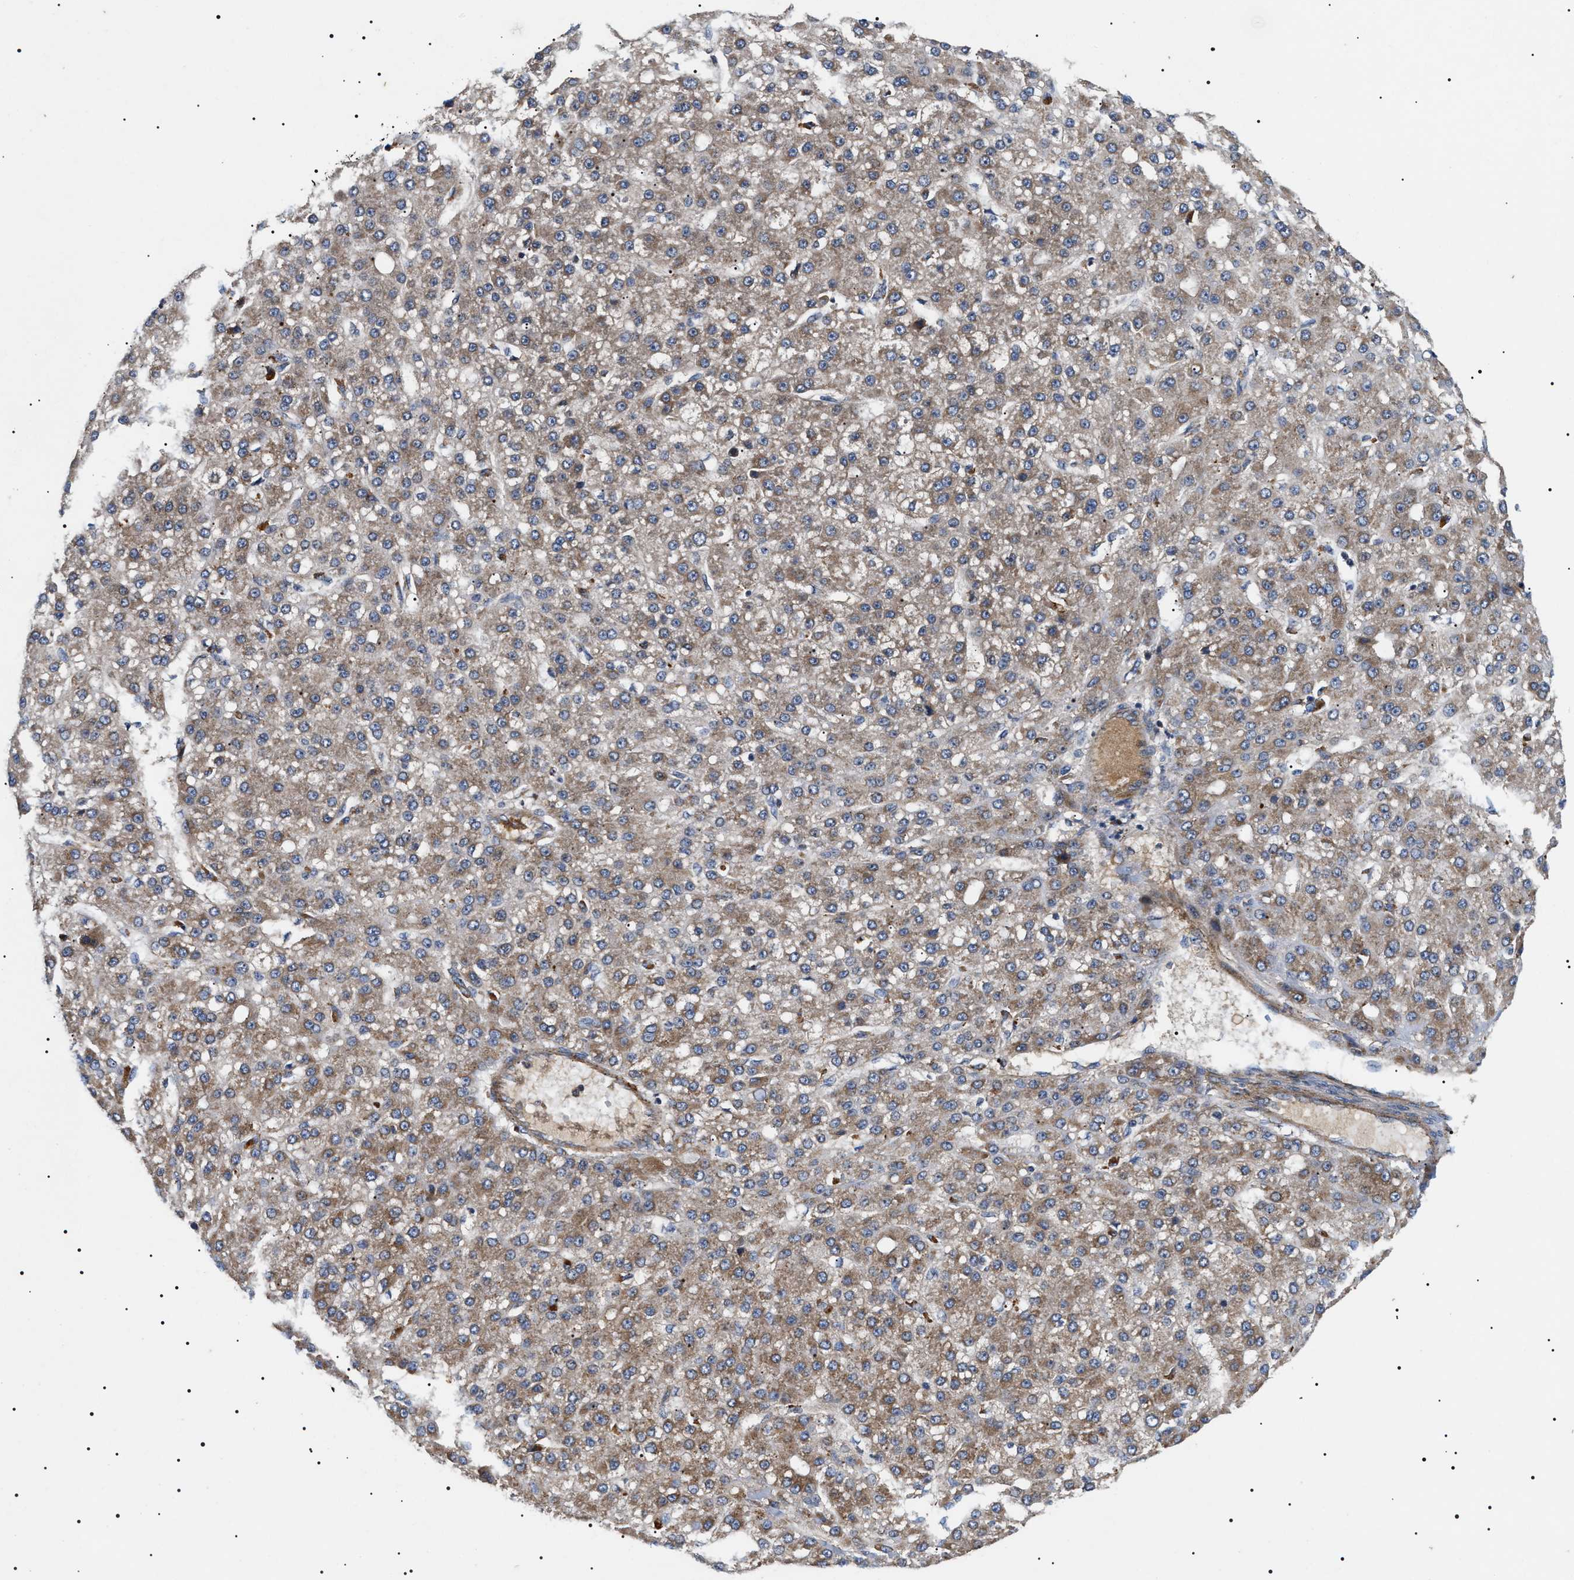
{"staining": {"intensity": "moderate", "quantity": ">75%", "location": "cytoplasmic/membranous"}, "tissue": "liver cancer", "cell_type": "Tumor cells", "image_type": "cancer", "snomed": [{"axis": "morphology", "description": "Carcinoma, Hepatocellular, NOS"}, {"axis": "topography", "description": "Liver"}], "caption": "Immunohistochemical staining of human liver cancer demonstrates medium levels of moderate cytoplasmic/membranous staining in approximately >75% of tumor cells.", "gene": "OXSM", "patient": {"sex": "male", "age": 67}}